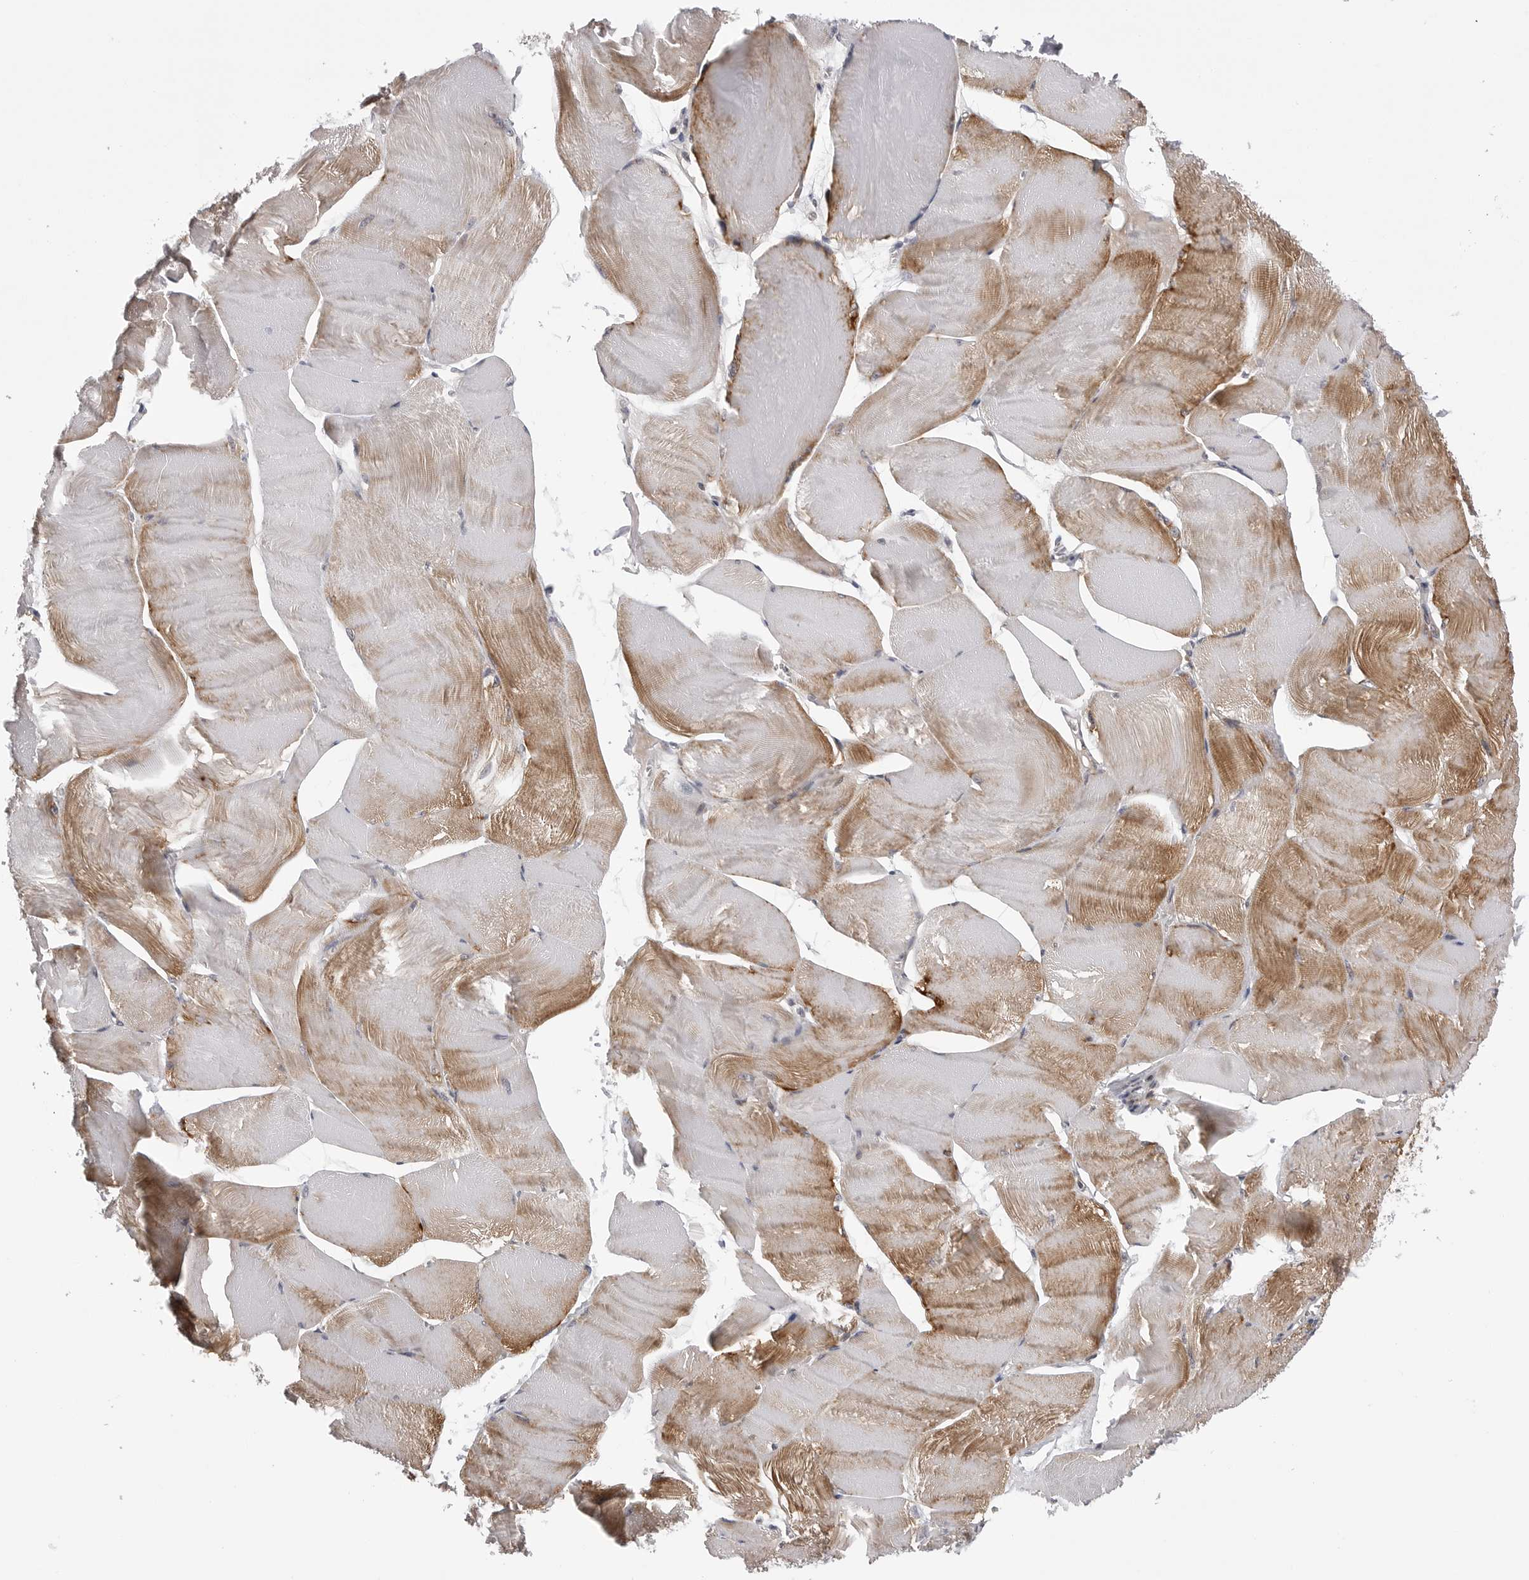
{"staining": {"intensity": "moderate", "quantity": "25%-75%", "location": "cytoplasmic/membranous"}, "tissue": "skeletal muscle", "cell_type": "Myocytes", "image_type": "normal", "snomed": [{"axis": "morphology", "description": "Normal tissue, NOS"}, {"axis": "morphology", "description": "Basal cell carcinoma"}, {"axis": "topography", "description": "Skeletal muscle"}], "caption": "Immunohistochemistry of benign human skeletal muscle shows medium levels of moderate cytoplasmic/membranous staining in about 25%-75% of myocytes.", "gene": "CDK20", "patient": {"sex": "female", "age": 64}}